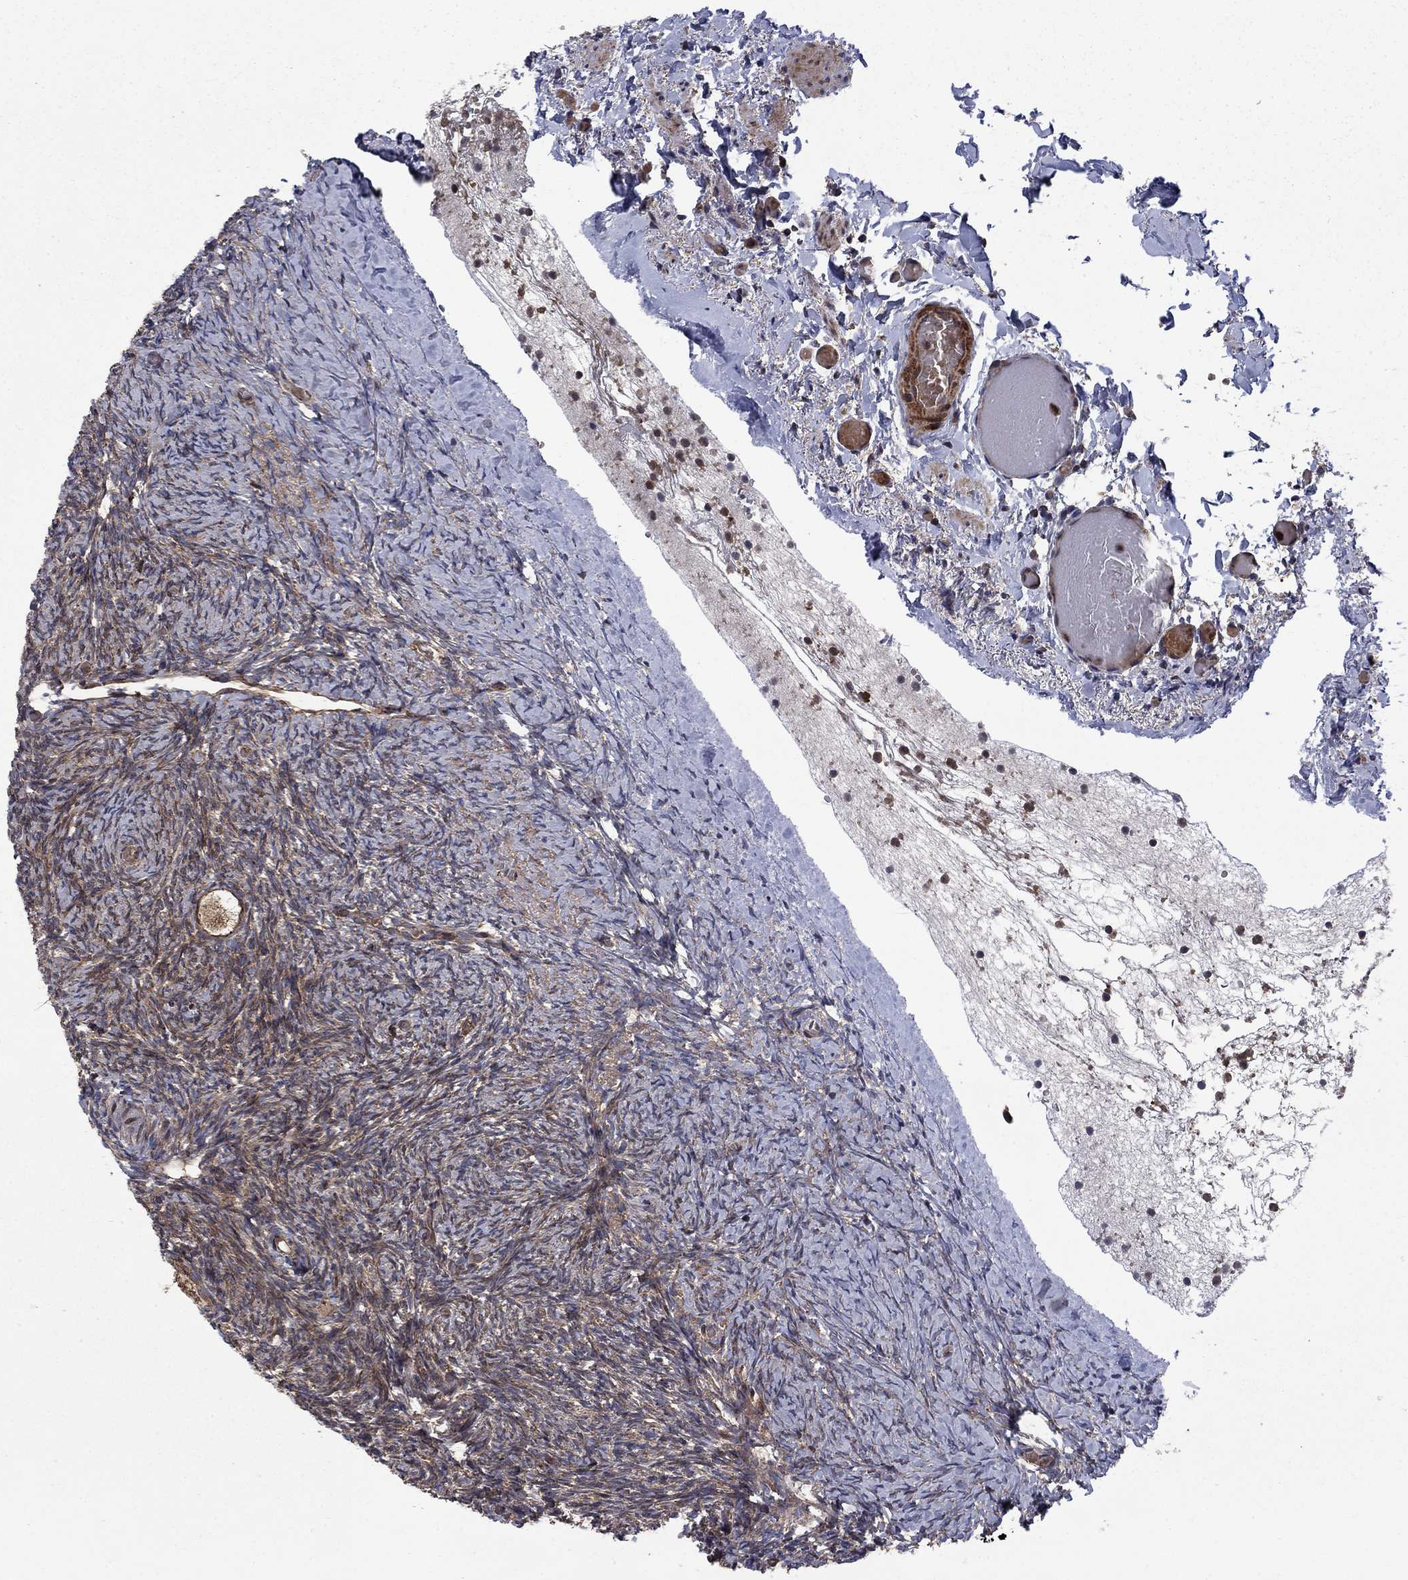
{"staining": {"intensity": "moderate", "quantity": ">75%", "location": "cytoplasmic/membranous"}, "tissue": "ovary", "cell_type": "Follicle cells", "image_type": "normal", "snomed": [{"axis": "morphology", "description": "Normal tissue, NOS"}, {"axis": "topography", "description": "Ovary"}], "caption": "Follicle cells reveal medium levels of moderate cytoplasmic/membranous positivity in about >75% of cells in unremarkable ovary.", "gene": "HDAC4", "patient": {"sex": "female", "age": 39}}